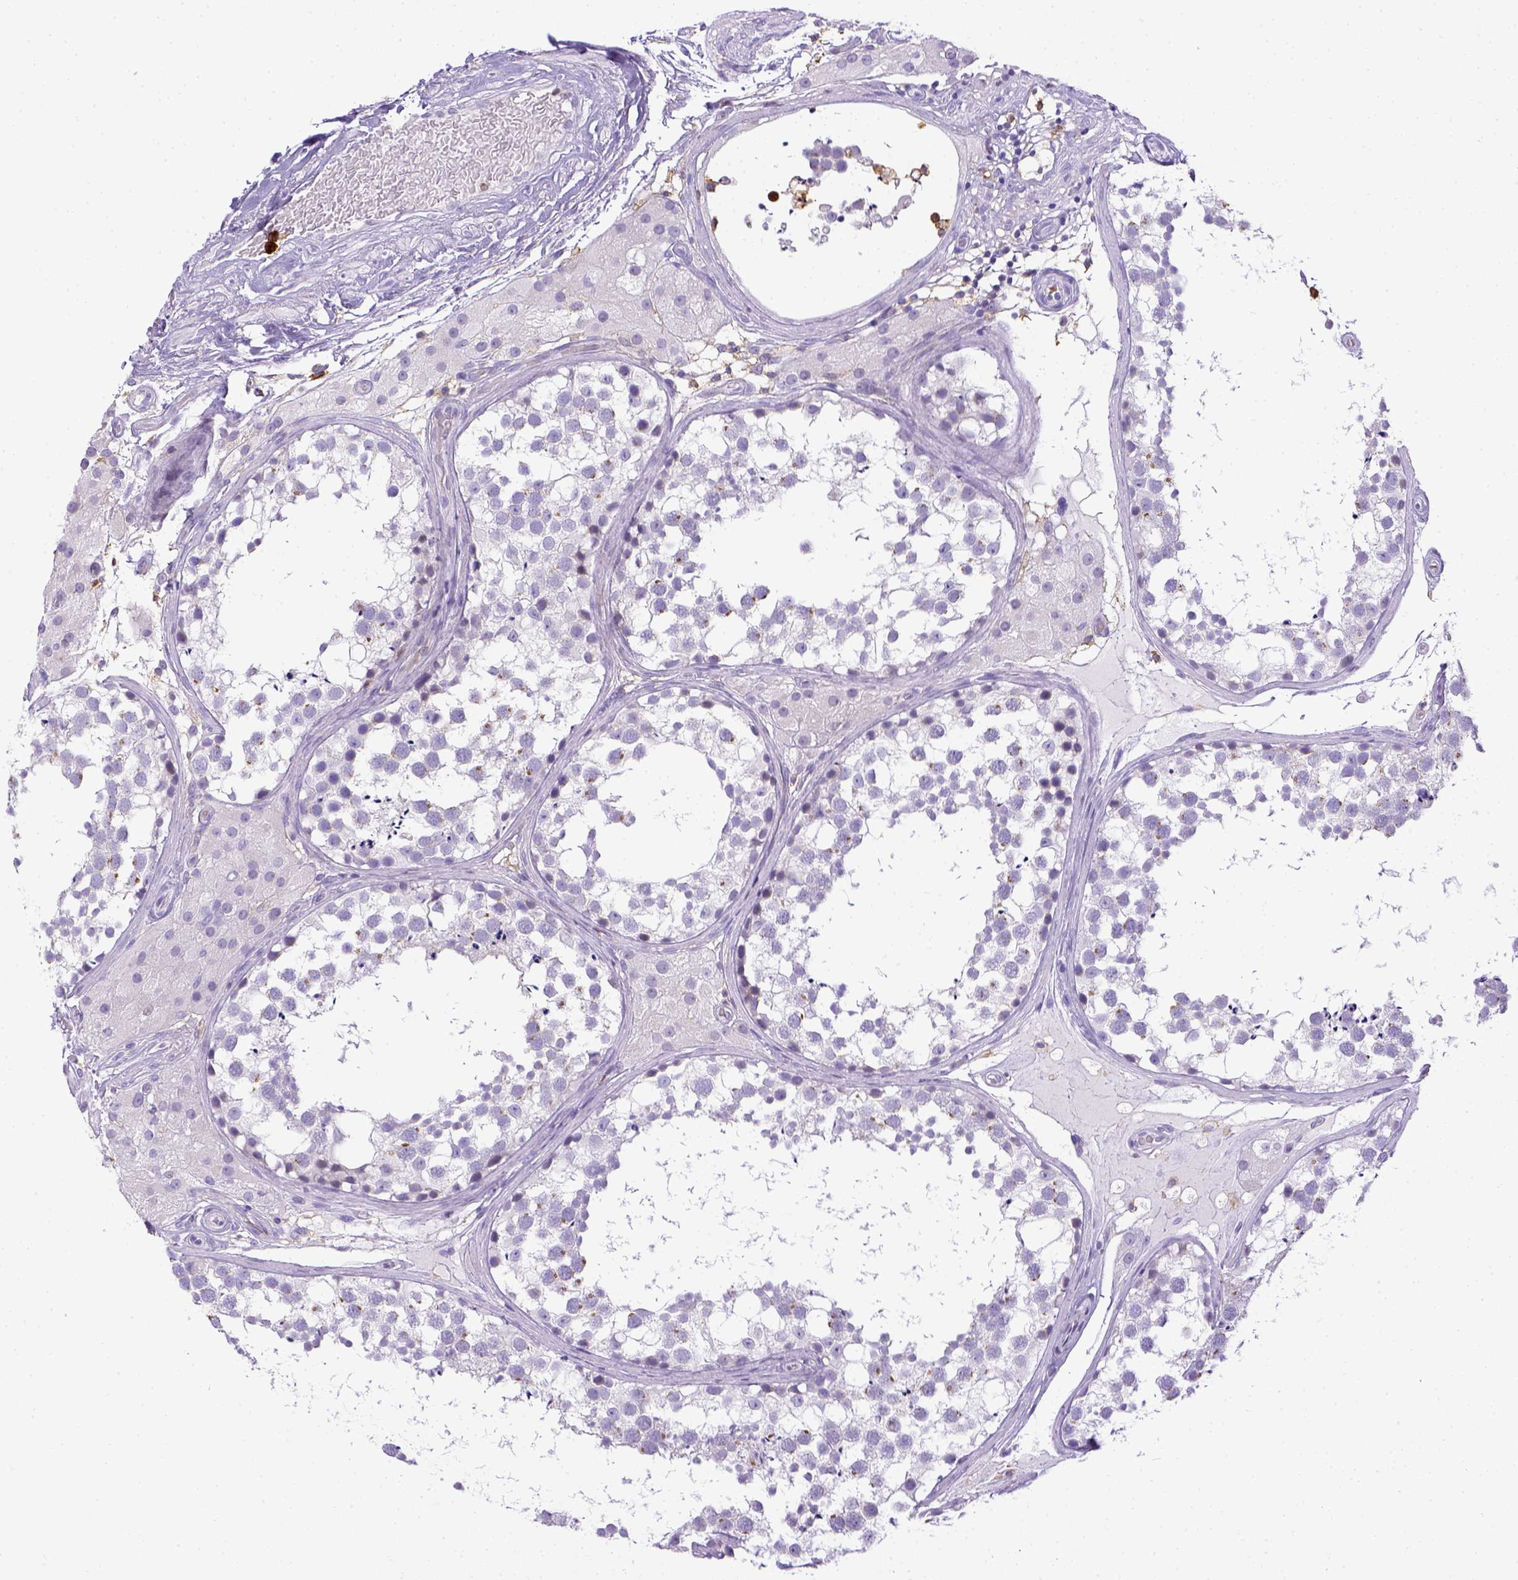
{"staining": {"intensity": "negative", "quantity": "none", "location": "none"}, "tissue": "testis", "cell_type": "Cells in seminiferous ducts", "image_type": "normal", "snomed": [{"axis": "morphology", "description": "Normal tissue, NOS"}, {"axis": "morphology", "description": "Seminoma, NOS"}, {"axis": "topography", "description": "Testis"}], "caption": "A photomicrograph of testis stained for a protein shows no brown staining in cells in seminiferous ducts.", "gene": "ITGAM", "patient": {"sex": "male", "age": 65}}